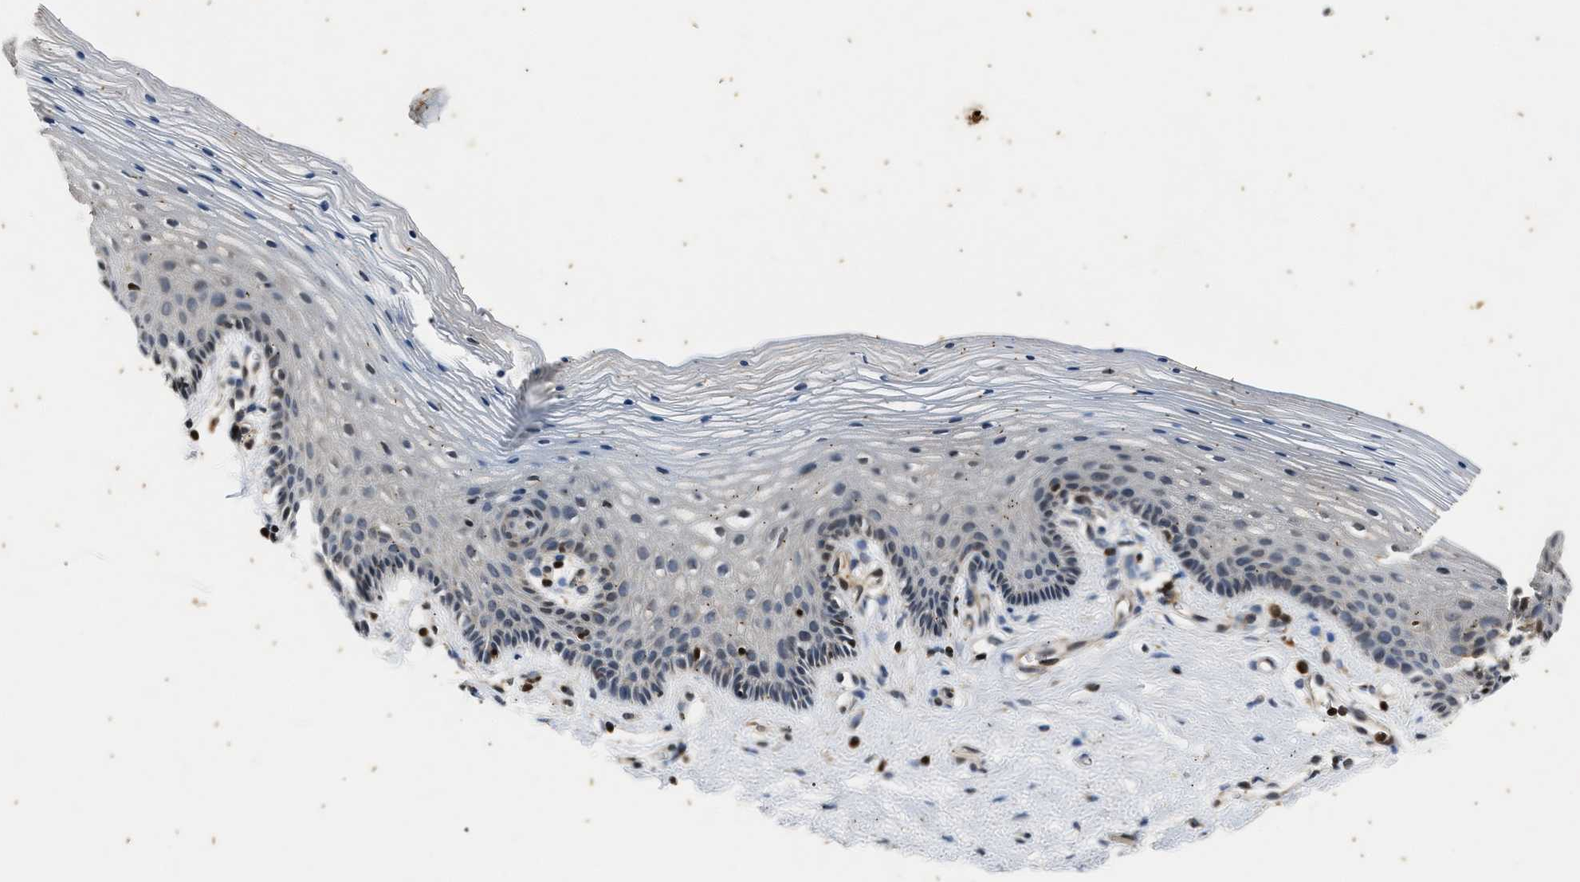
{"staining": {"intensity": "negative", "quantity": "none", "location": "none"}, "tissue": "vagina", "cell_type": "Squamous epithelial cells", "image_type": "normal", "snomed": [{"axis": "morphology", "description": "Normal tissue, NOS"}, {"axis": "topography", "description": "Vagina"}], "caption": "The image reveals no staining of squamous epithelial cells in benign vagina.", "gene": "PTPN7", "patient": {"sex": "female", "age": 32}}